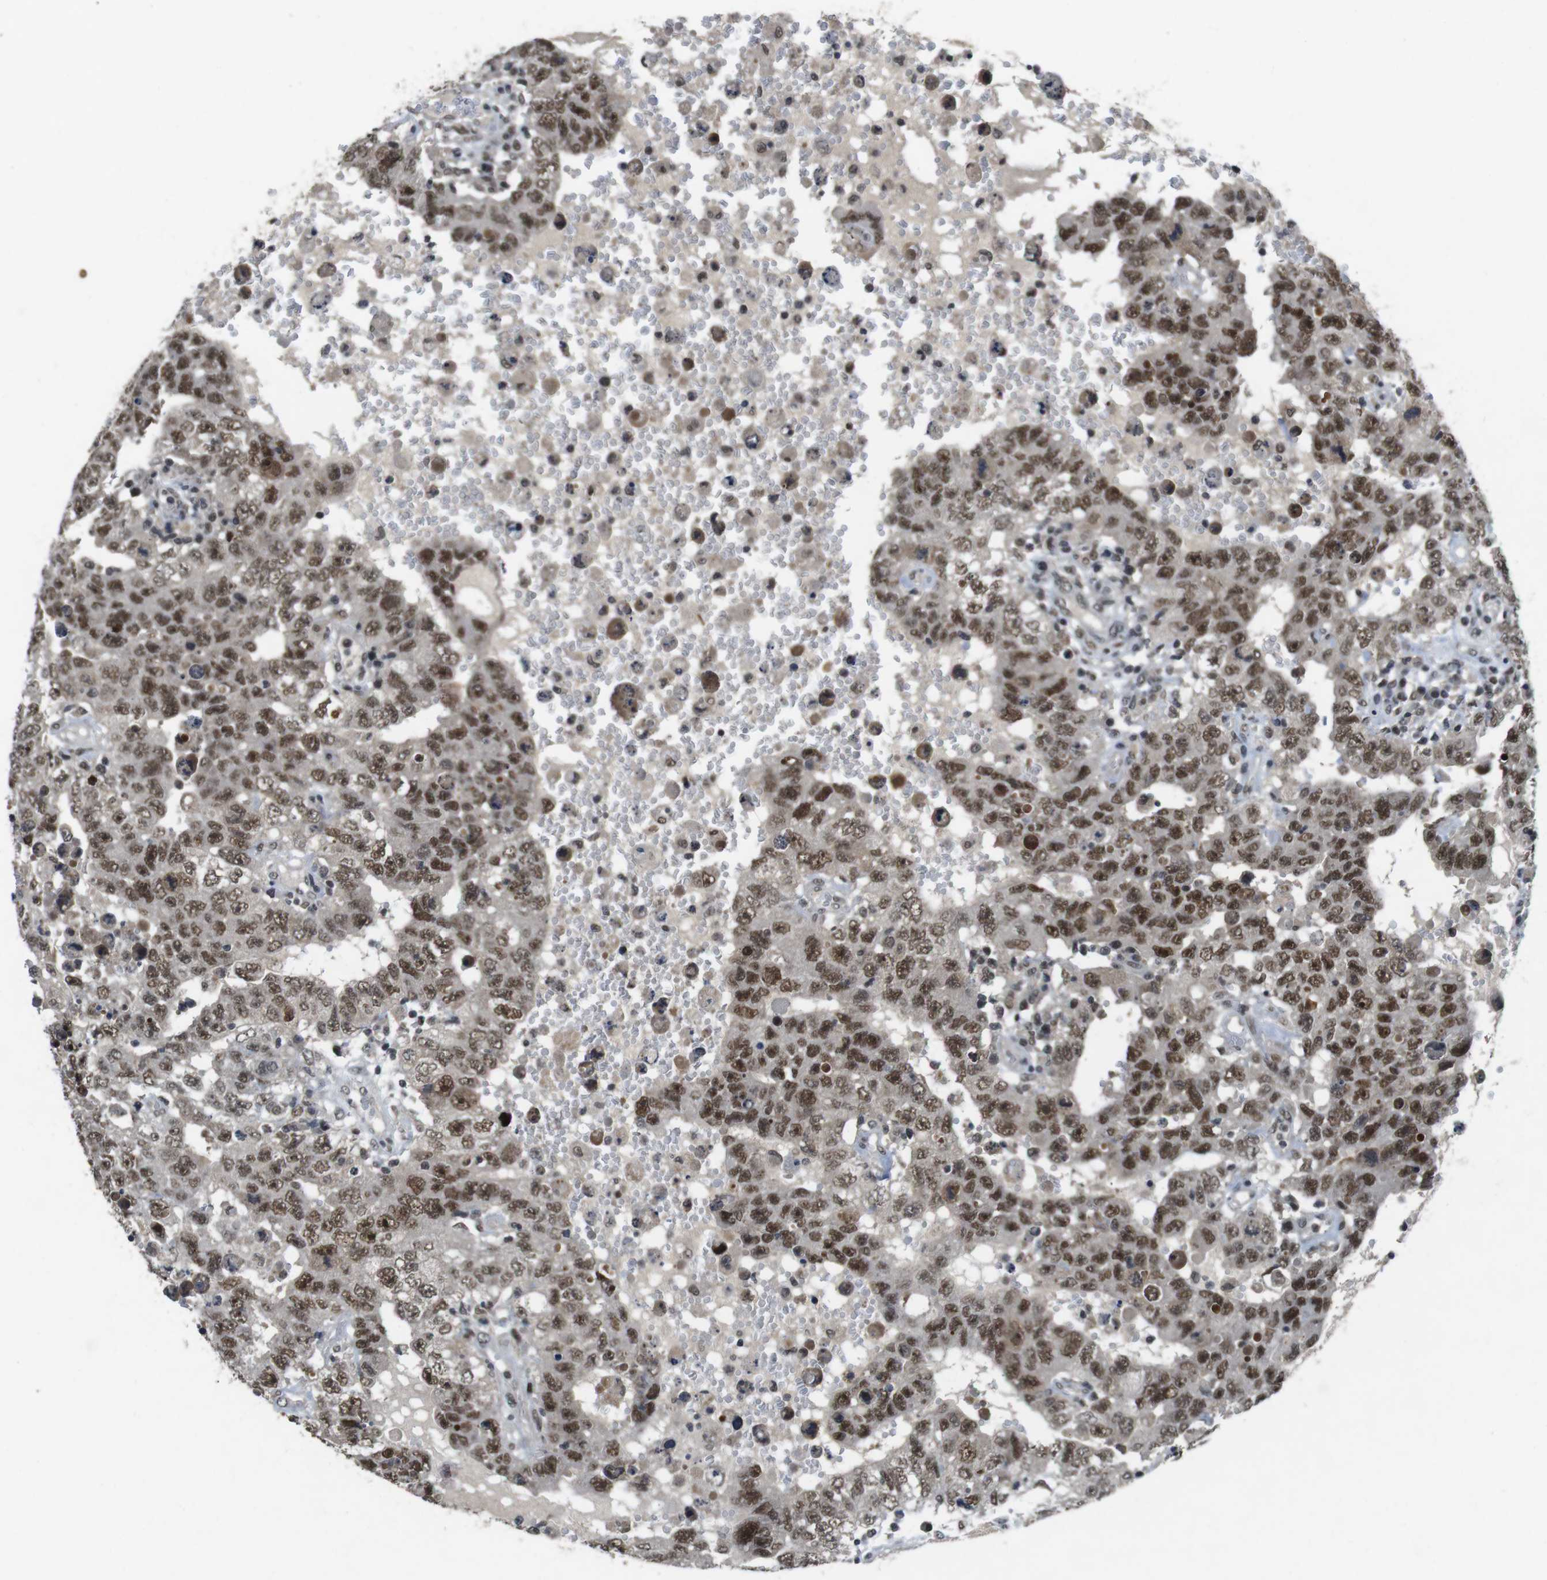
{"staining": {"intensity": "moderate", "quantity": ">75%", "location": "nuclear"}, "tissue": "testis cancer", "cell_type": "Tumor cells", "image_type": "cancer", "snomed": [{"axis": "morphology", "description": "Carcinoma, Embryonal, NOS"}, {"axis": "topography", "description": "Testis"}], "caption": "Protein expression analysis of testis embryonal carcinoma demonstrates moderate nuclear staining in about >75% of tumor cells.", "gene": "USP7", "patient": {"sex": "male", "age": 26}}